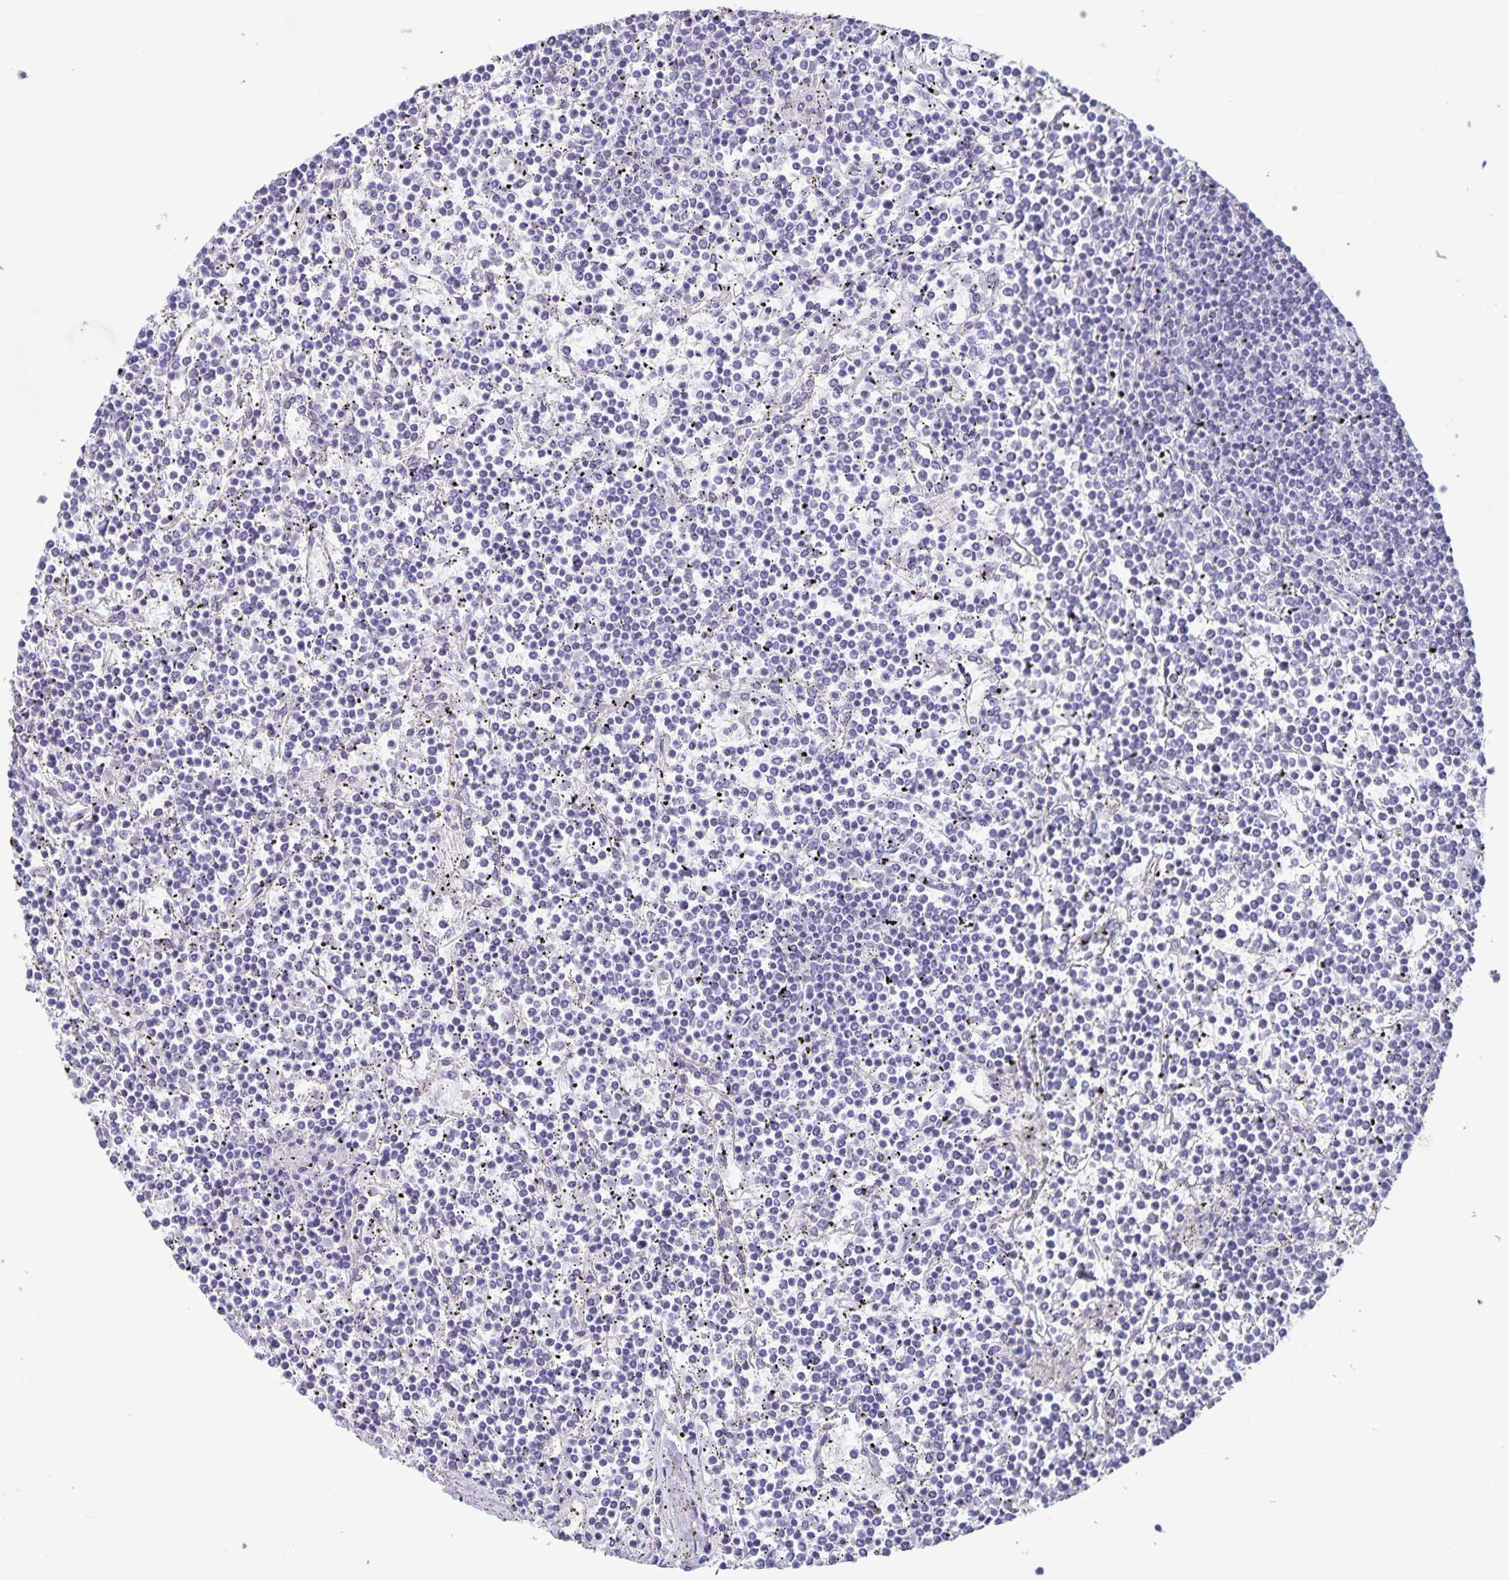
{"staining": {"intensity": "negative", "quantity": "none", "location": "none"}, "tissue": "lymphoma", "cell_type": "Tumor cells", "image_type": "cancer", "snomed": [{"axis": "morphology", "description": "Malignant lymphoma, non-Hodgkin's type, Low grade"}, {"axis": "topography", "description": "Spleen"}], "caption": "DAB immunohistochemical staining of human low-grade malignant lymphoma, non-Hodgkin's type exhibits no significant staining in tumor cells.", "gene": "AQP4", "patient": {"sex": "female", "age": 19}}